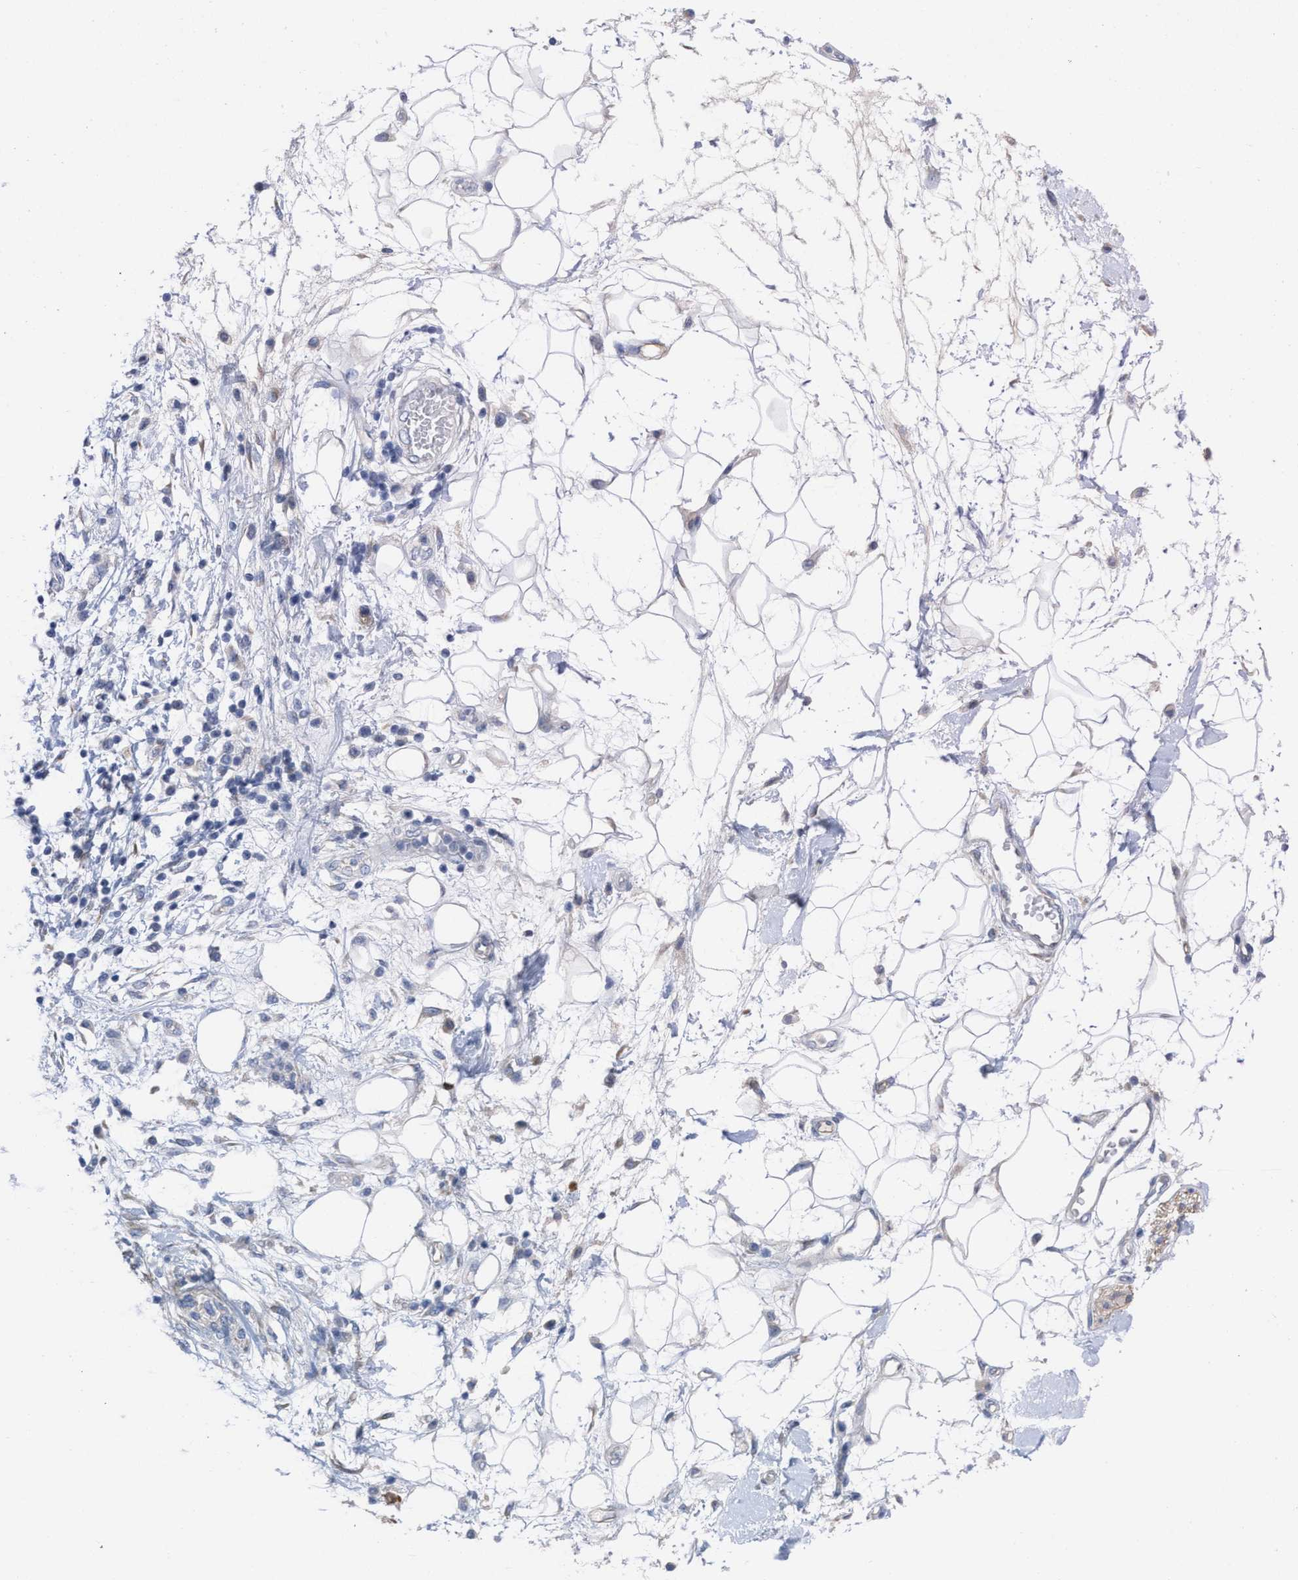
{"staining": {"intensity": "negative", "quantity": "none", "location": "none"}, "tissue": "adipose tissue", "cell_type": "Adipocytes", "image_type": "normal", "snomed": [{"axis": "morphology", "description": "Normal tissue, NOS"}, {"axis": "morphology", "description": "Adenocarcinoma, NOS"}, {"axis": "topography", "description": "Duodenum"}, {"axis": "topography", "description": "Peripheral nerve tissue"}], "caption": "High magnification brightfield microscopy of unremarkable adipose tissue stained with DAB (brown) and counterstained with hematoxylin (blue): adipocytes show no significant staining.", "gene": "CPA2", "patient": {"sex": "female", "age": 60}}